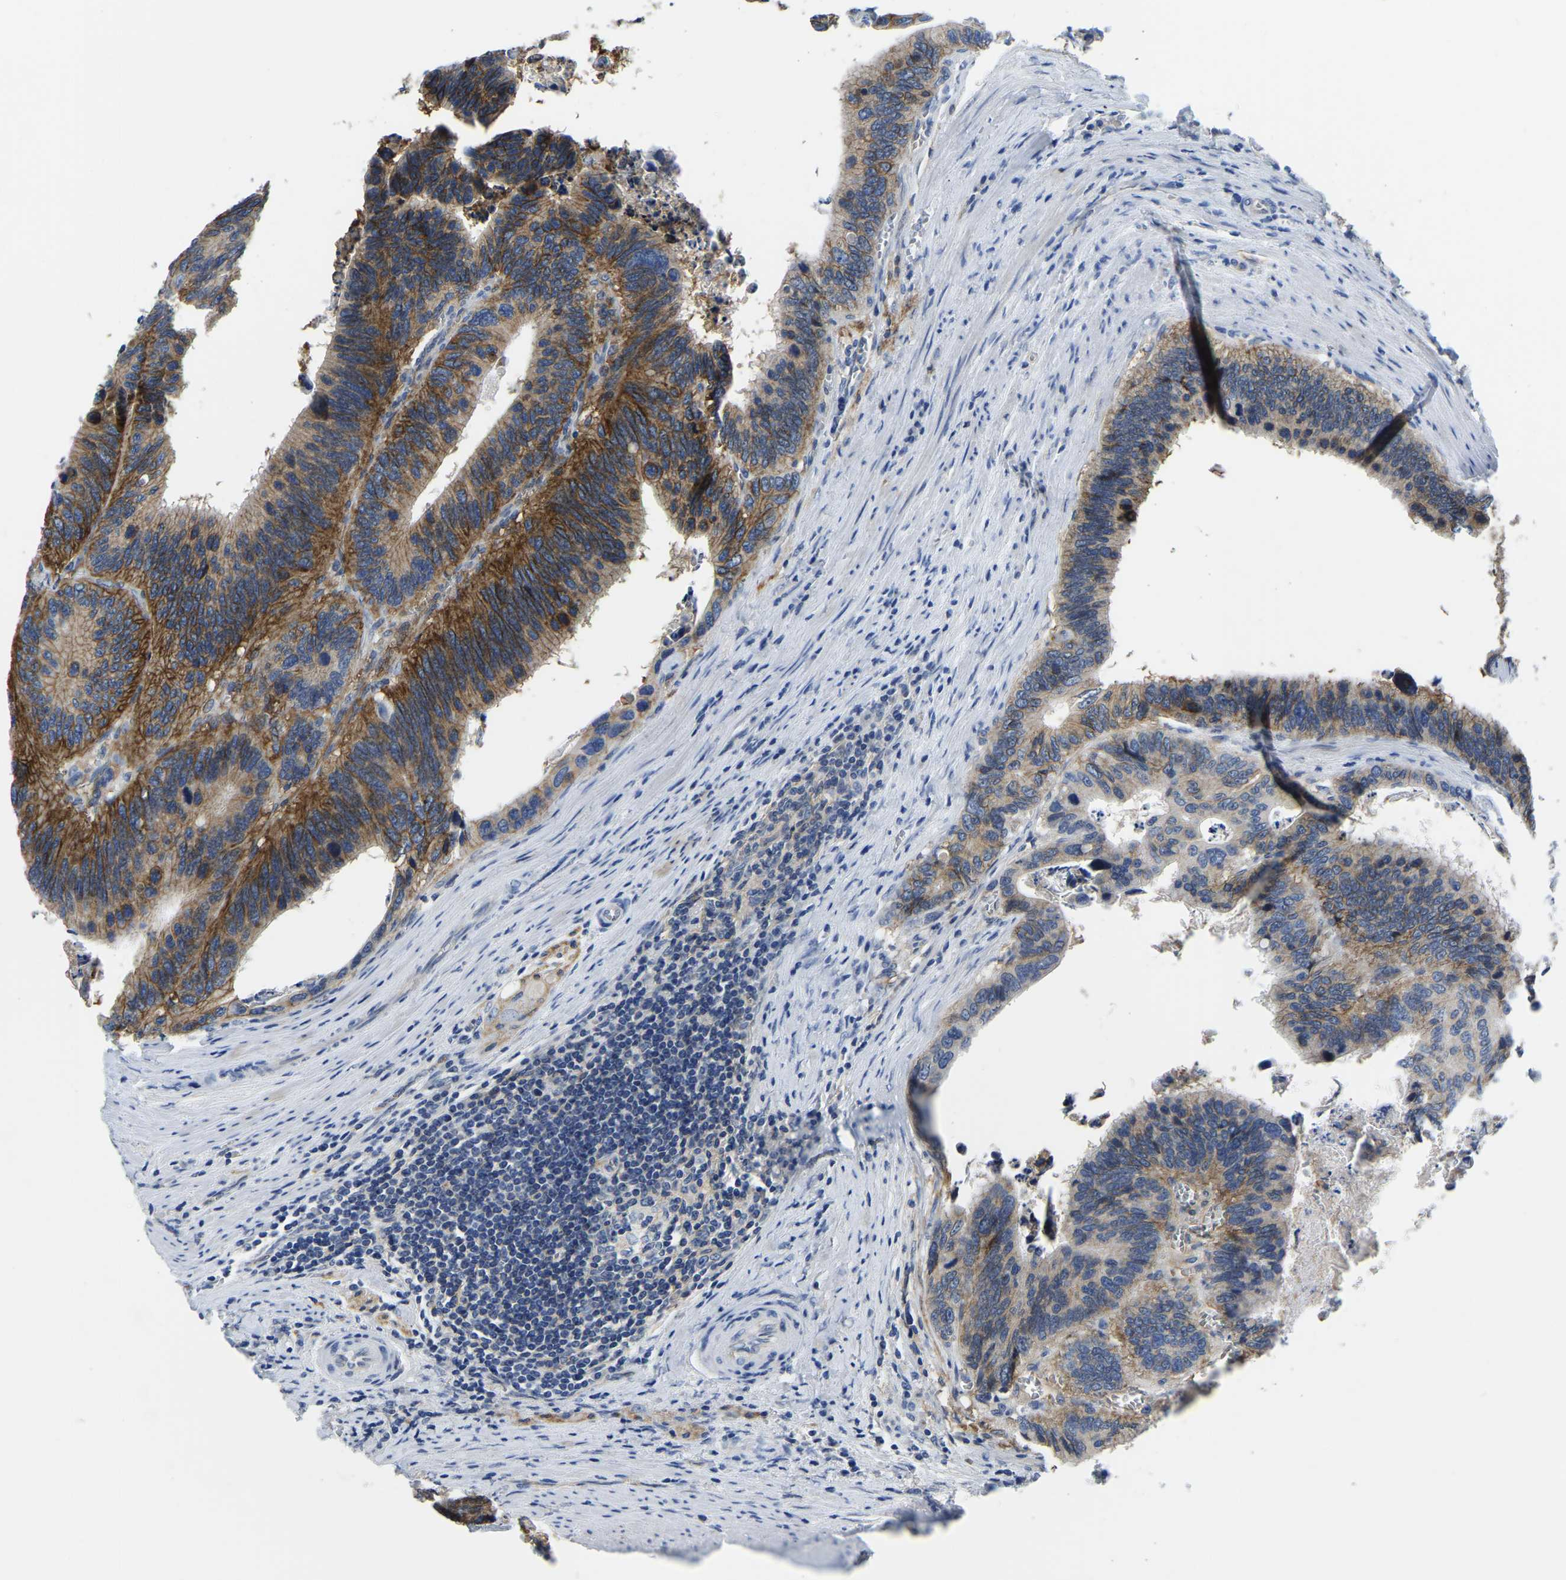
{"staining": {"intensity": "moderate", "quantity": ">75%", "location": "cytoplasmic/membranous"}, "tissue": "colorectal cancer", "cell_type": "Tumor cells", "image_type": "cancer", "snomed": [{"axis": "morphology", "description": "Adenocarcinoma, NOS"}, {"axis": "topography", "description": "Colon"}], "caption": "Colorectal cancer (adenocarcinoma) stained with a brown dye displays moderate cytoplasmic/membranous positive expression in about >75% of tumor cells.", "gene": "ITGA2", "patient": {"sex": "male", "age": 72}}